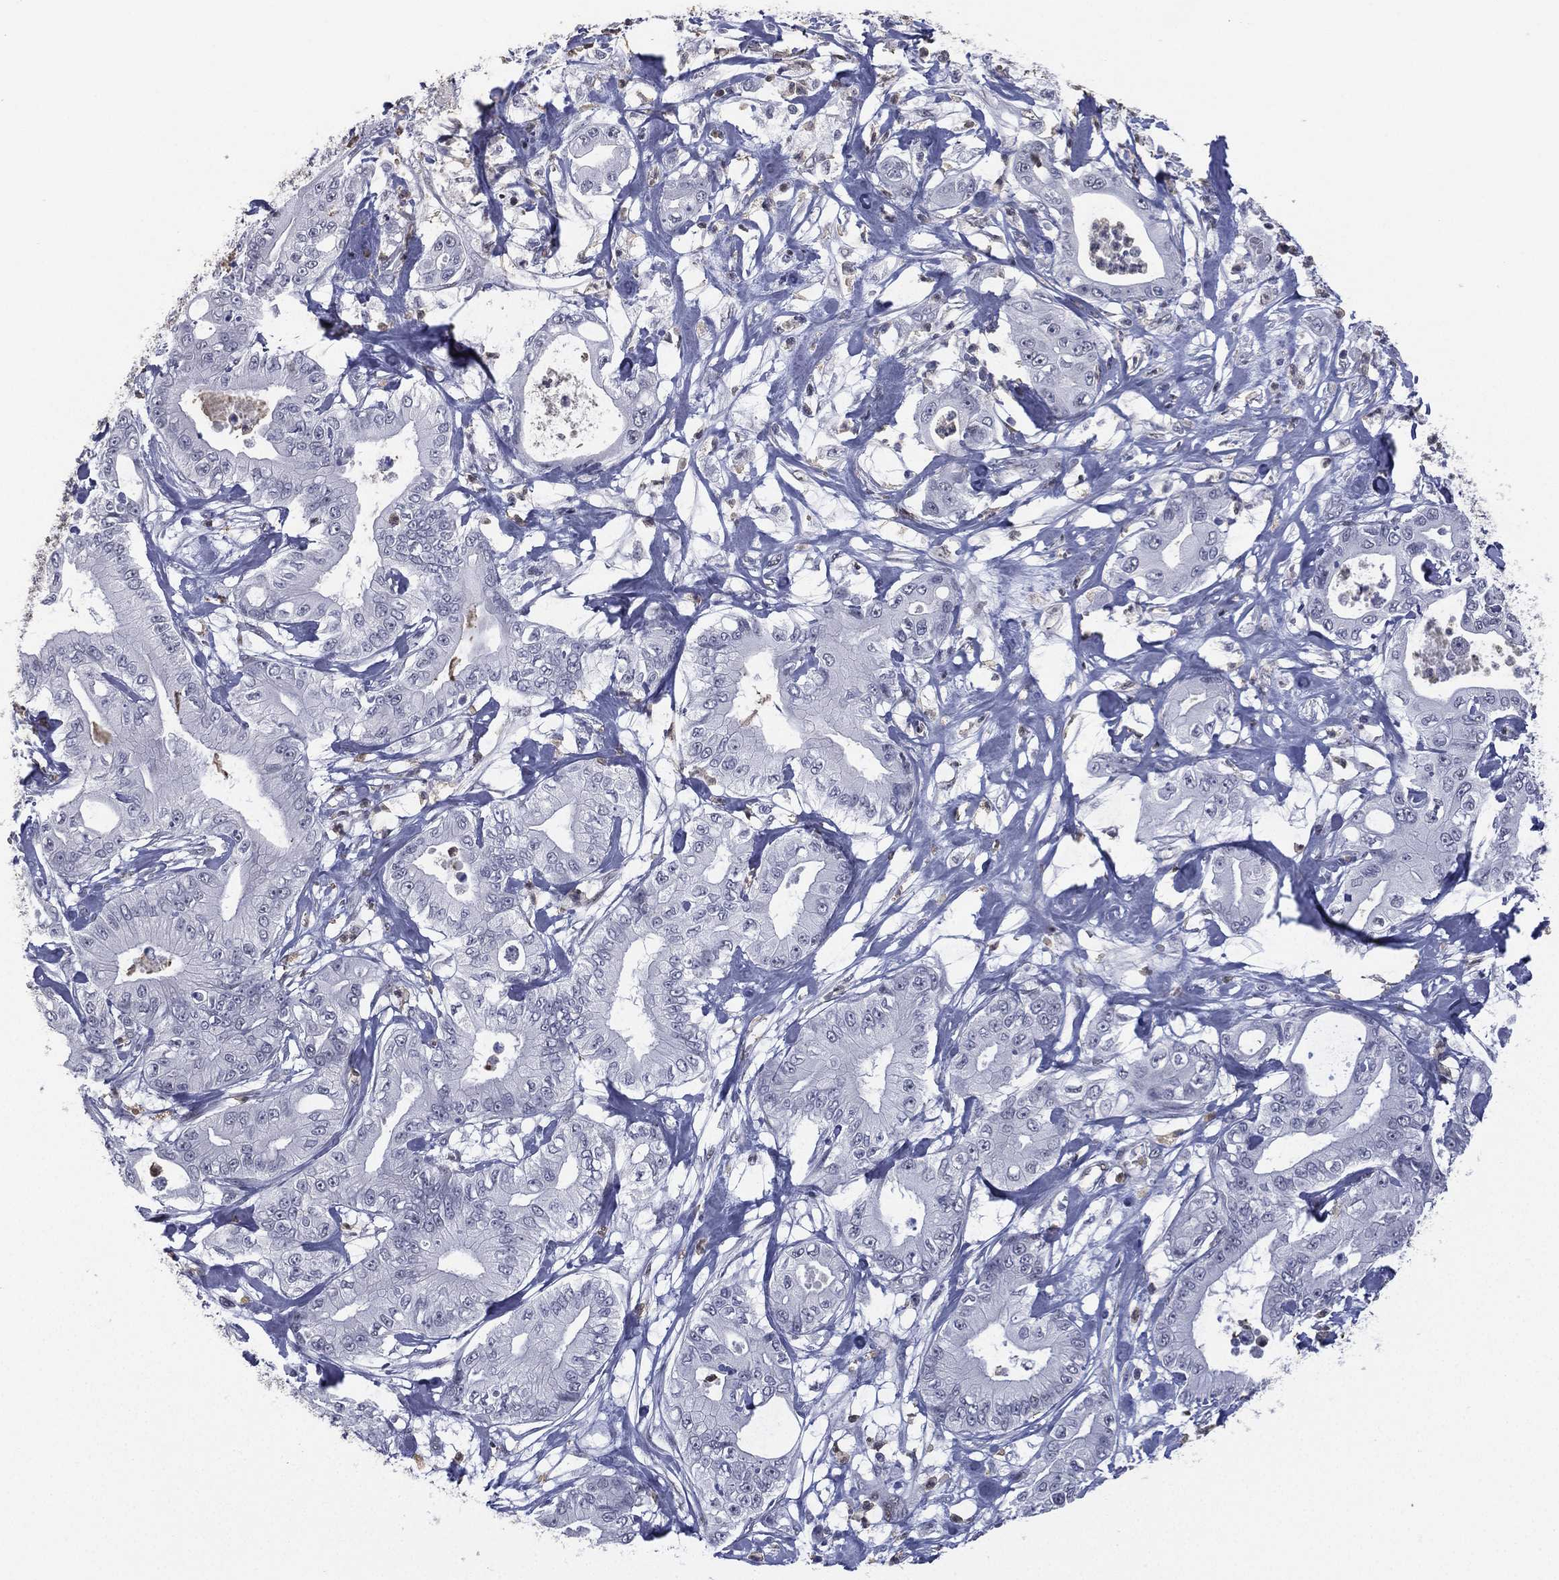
{"staining": {"intensity": "negative", "quantity": "none", "location": "none"}, "tissue": "pancreatic cancer", "cell_type": "Tumor cells", "image_type": "cancer", "snomed": [{"axis": "morphology", "description": "Adenocarcinoma, NOS"}, {"axis": "topography", "description": "Pancreas"}], "caption": "A photomicrograph of human pancreatic cancer is negative for staining in tumor cells. Nuclei are stained in blue.", "gene": "ZNF711", "patient": {"sex": "male", "age": 71}}